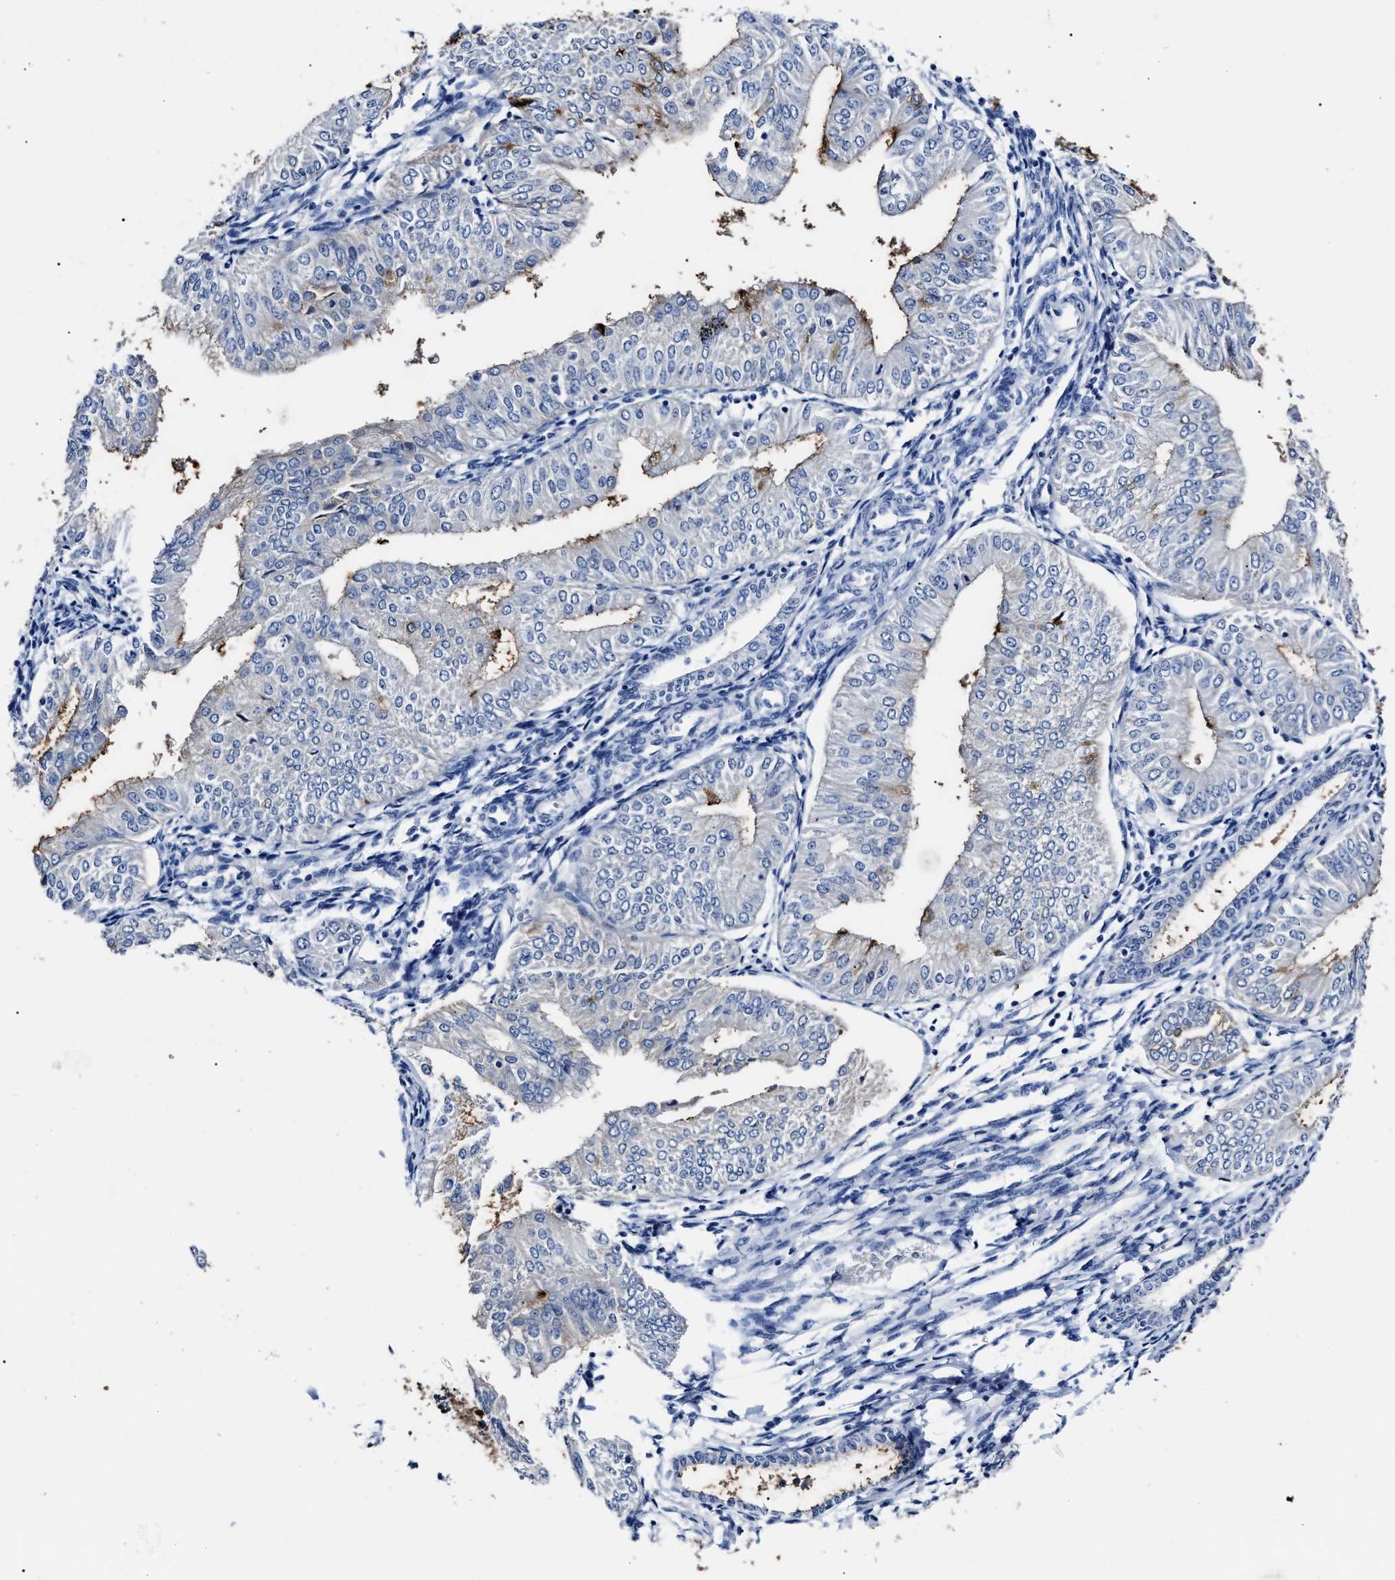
{"staining": {"intensity": "moderate", "quantity": "<25%", "location": "cytoplasmic/membranous"}, "tissue": "endometrial cancer", "cell_type": "Tumor cells", "image_type": "cancer", "snomed": [{"axis": "morphology", "description": "Adenocarcinoma, NOS"}, {"axis": "topography", "description": "Endometrium"}], "caption": "Endometrial cancer (adenocarcinoma) was stained to show a protein in brown. There is low levels of moderate cytoplasmic/membranous positivity in approximately <25% of tumor cells.", "gene": "ALPG", "patient": {"sex": "female", "age": 53}}